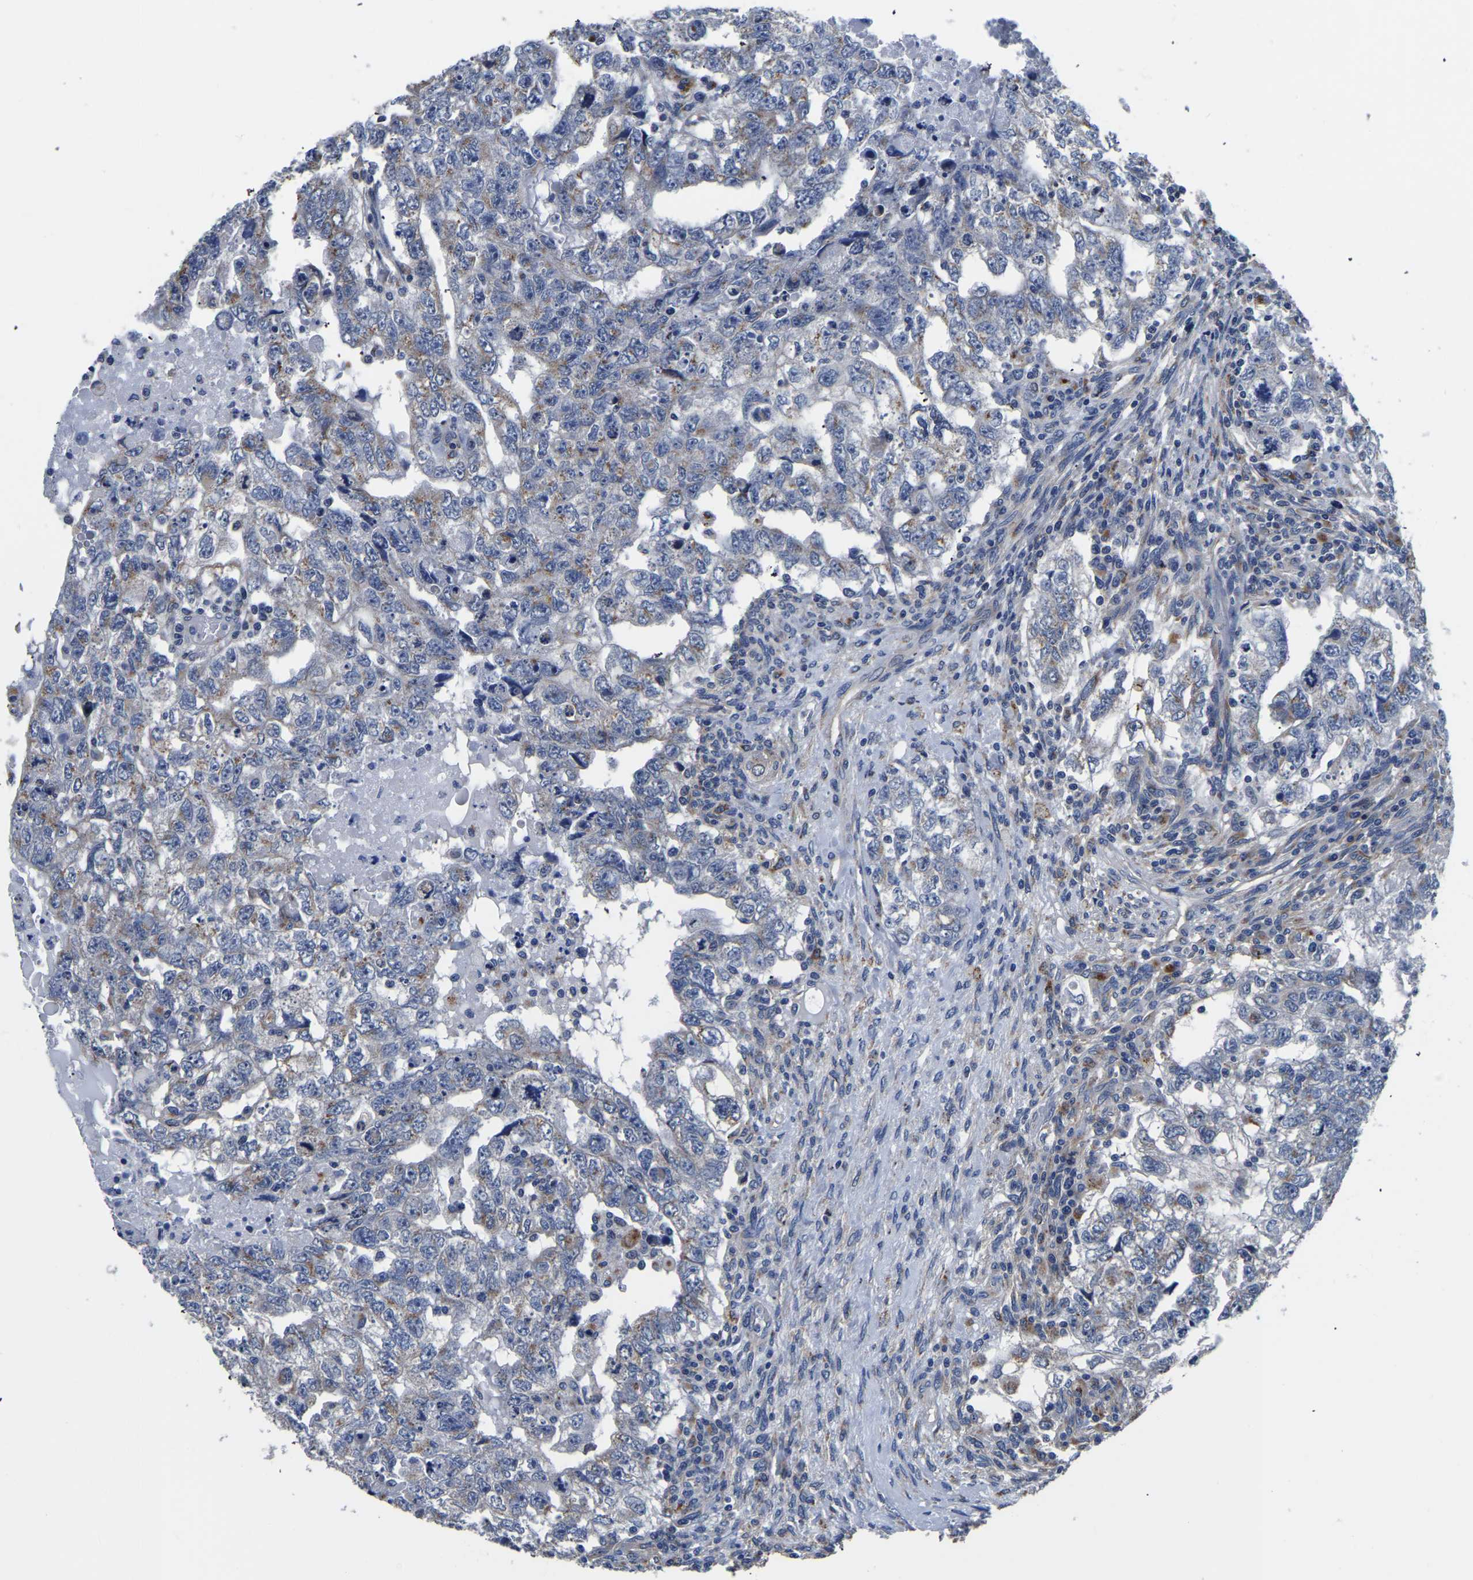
{"staining": {"intensity": "weak", "quantity": "<25%", "location": "cytoplasmic/membranous"}, "tissue": "testis cancer", "cell_type": "Tumor cells", "image_type": "cancer", "snomed": [{"axis": "morphology", "description": "Carcinoma, Embryonal, NOS"}, {"axis": "topography", "description": "Testis"}], "caption": "Tumor cells are negative for brown protein staining in testis embryonal carcinoma.", "gene": "PDLIM7", "patient": {"sex": "male", "age": 36}}